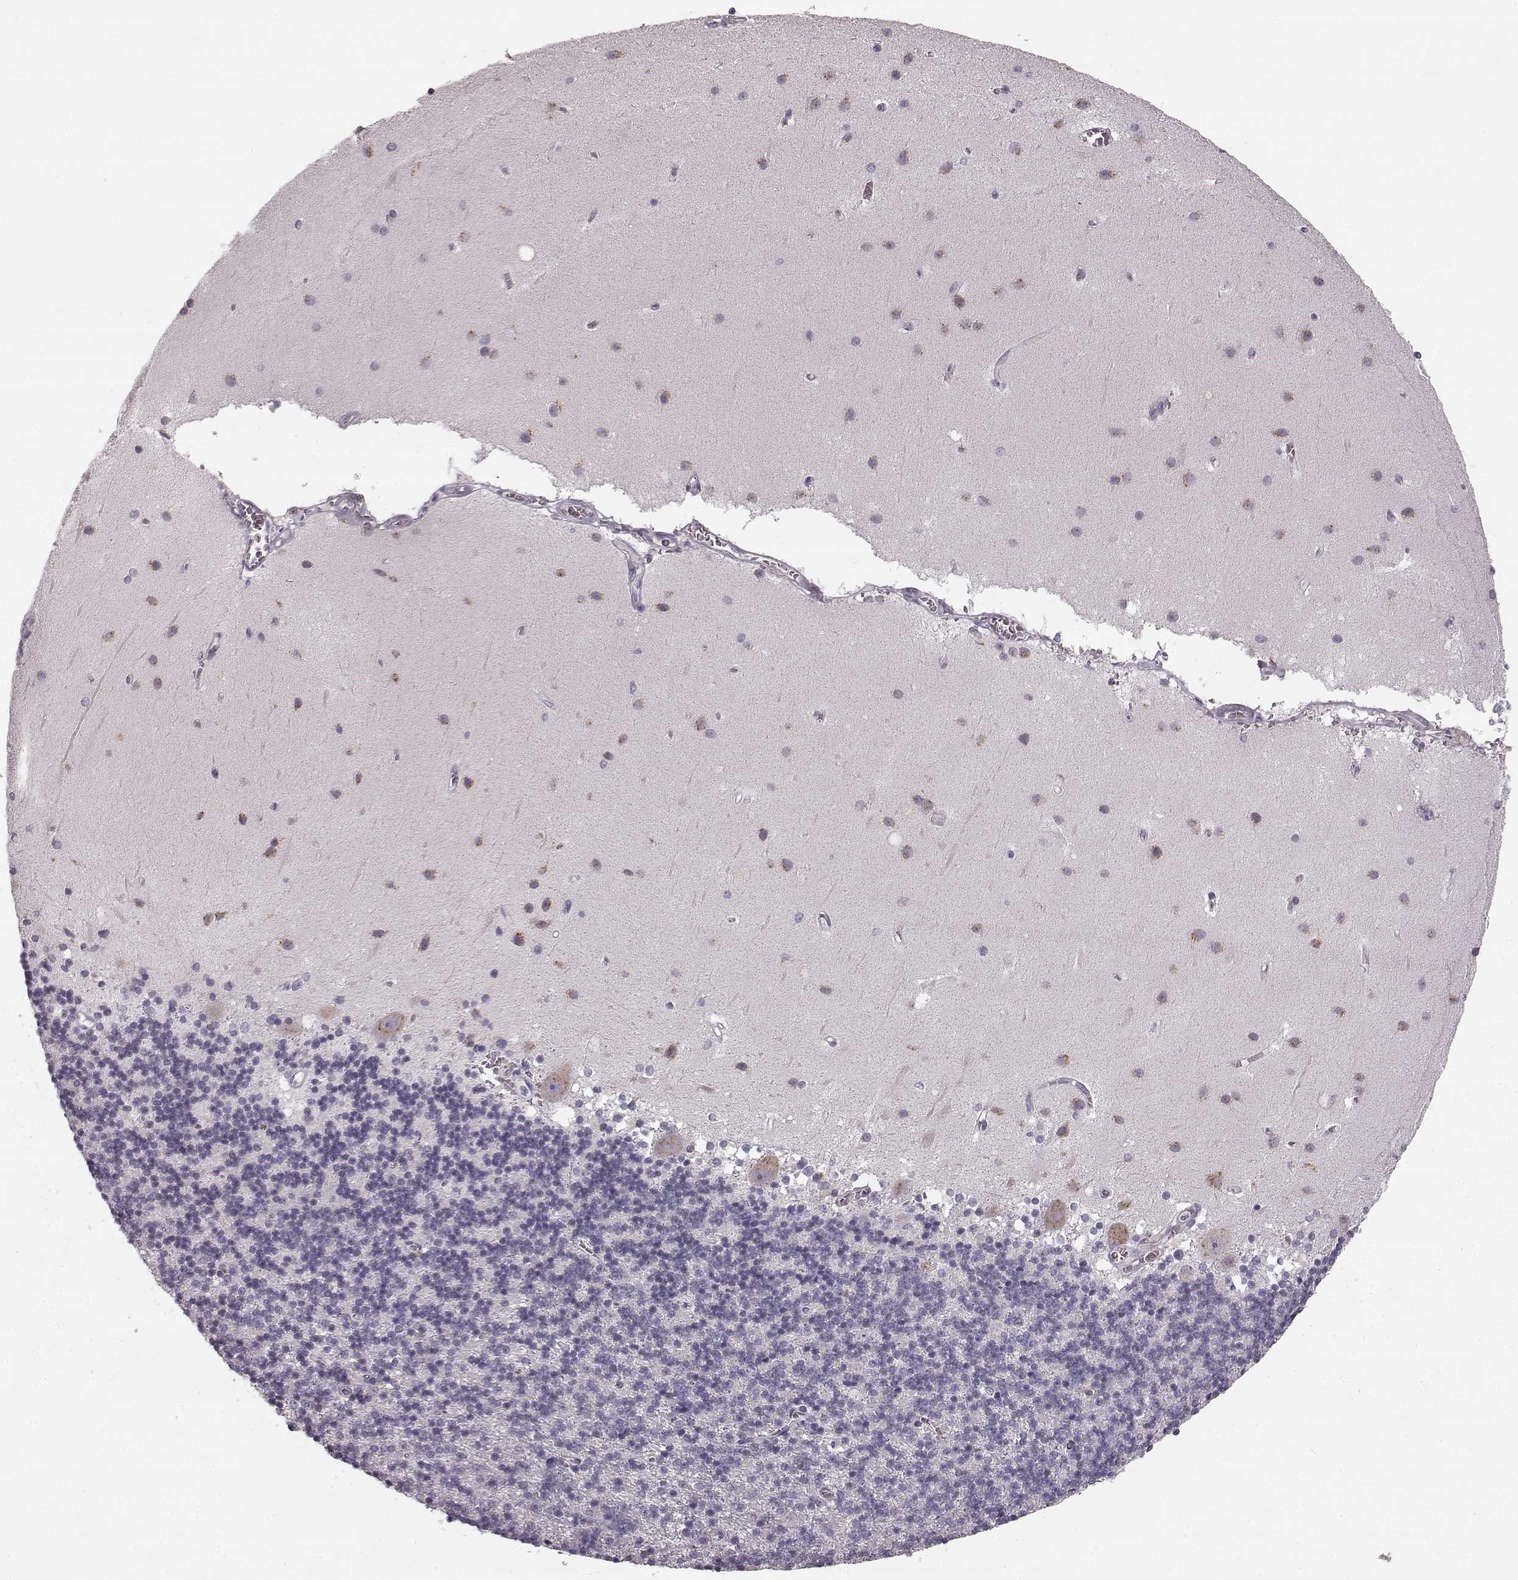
{"staining": {"intensity": "negative", "quantity": "none", "location": "none"}, "tissue": "cerebellum", "cell_type": "Cells in granular layer", "image_type": "normal", "snomed": [{"axis": "morphology", "description": "Normal tissue, NOS"}, {"axis": "topography", "description": "Cerebellum"}], "caption": "Cerebellum stained for a protein using immunohistochemistry (IHC) demonstrates no staining cells in granular layer.", "gene": "FAM234B", "patient": {"sex": "male", "age": 70}}